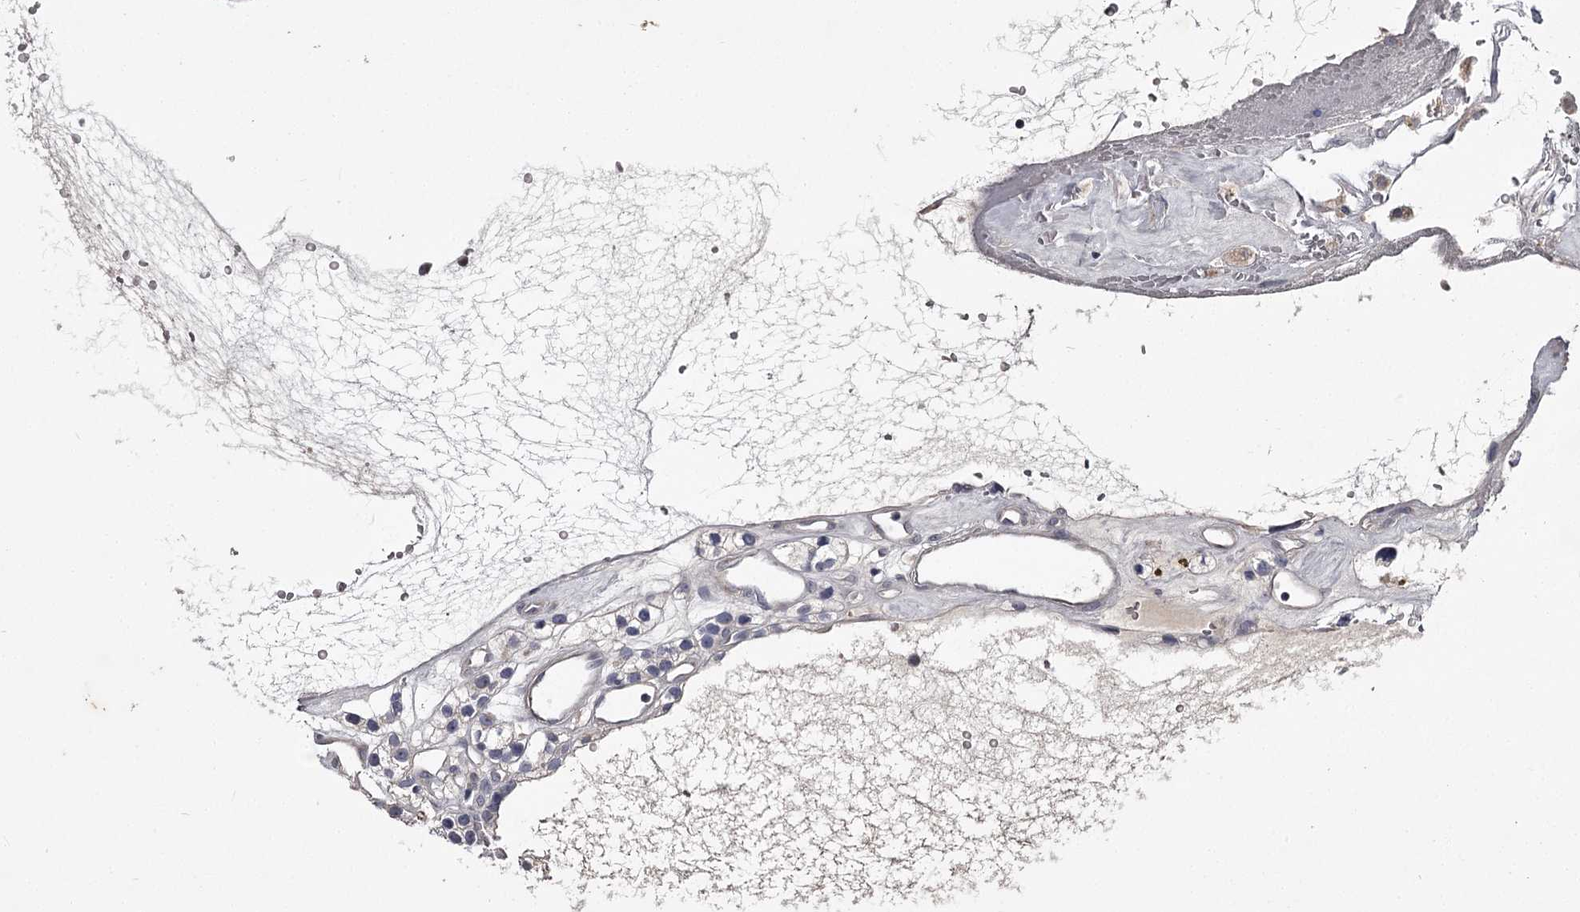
{"staining": {"intensity": "negative", "quantity": "none", "location": "none"}, "tissue": "renal cancer", "cell_type": "Tumor cells", "image_type": "cancer", "snomed": [{"axis": "morphology", "description": "Adenocarcinoma, NOS"}, {"axis": "topography", "description": "Kidney"}], "caption": "The photomicrograph exhibits no significant positivity in tumor cells of adenocarcinoma (renal).", "gene": "PRM2", "patient": {"sex": "female", "age": 57}}